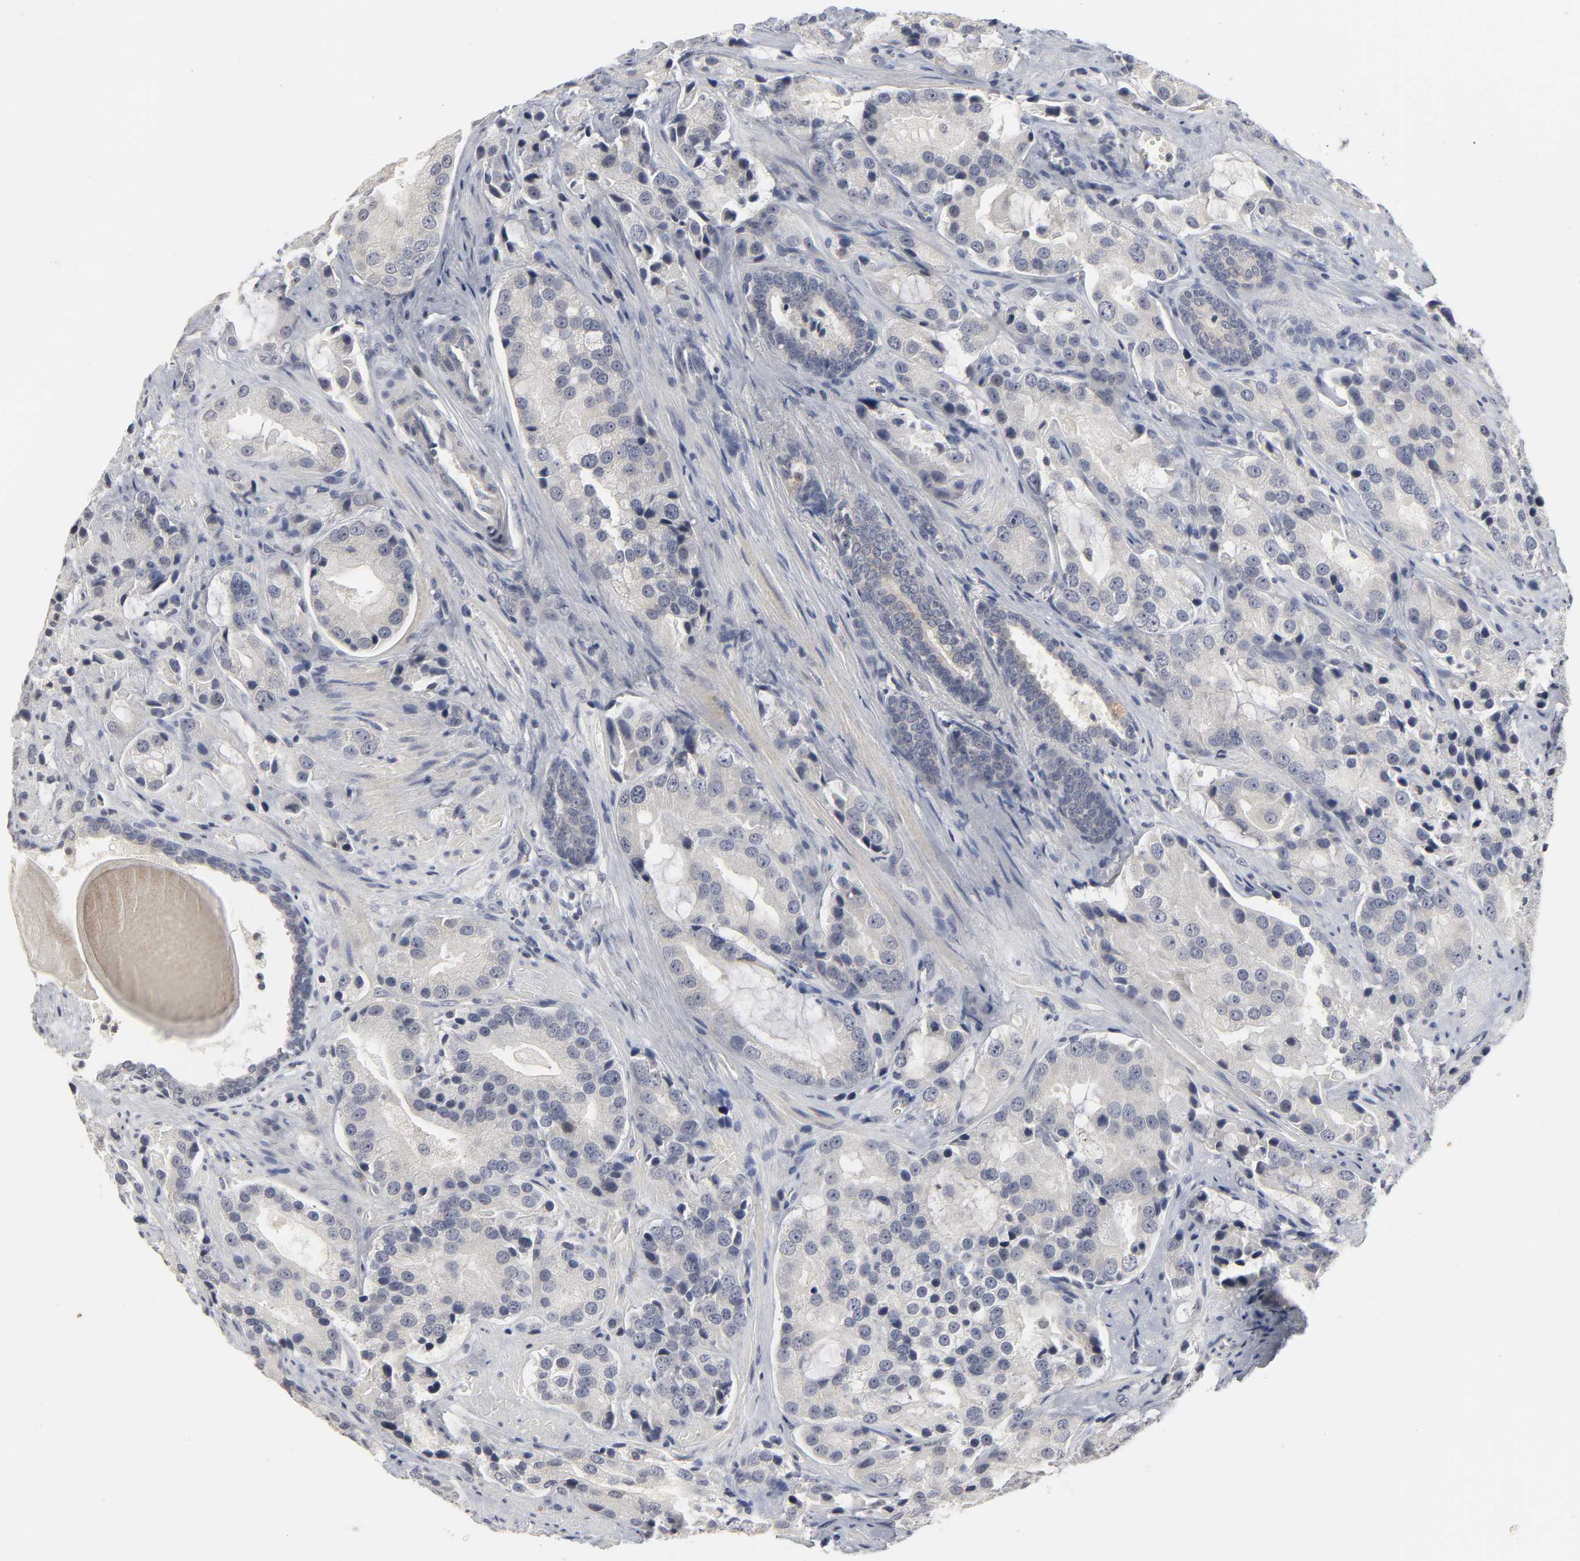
{"staining": {"intensity": "negative", "quantity": "none", "location": "none"}, "tissue": "prostate cancer", "cell_type": "Tumor cells", "image_type": "cancer", "snomed": [{"axis": "morphology", "description": "Adenocarcinoma, High grade"}, {"axis": "topography", "description": "Prostate"}], "caption": "The micrograph shows no significant positivity in tumor cells of prostate cancer (high-grade adenocarcinoma).", "gene": "TCAP", "patient": {"sex": "male", "age": 70}}